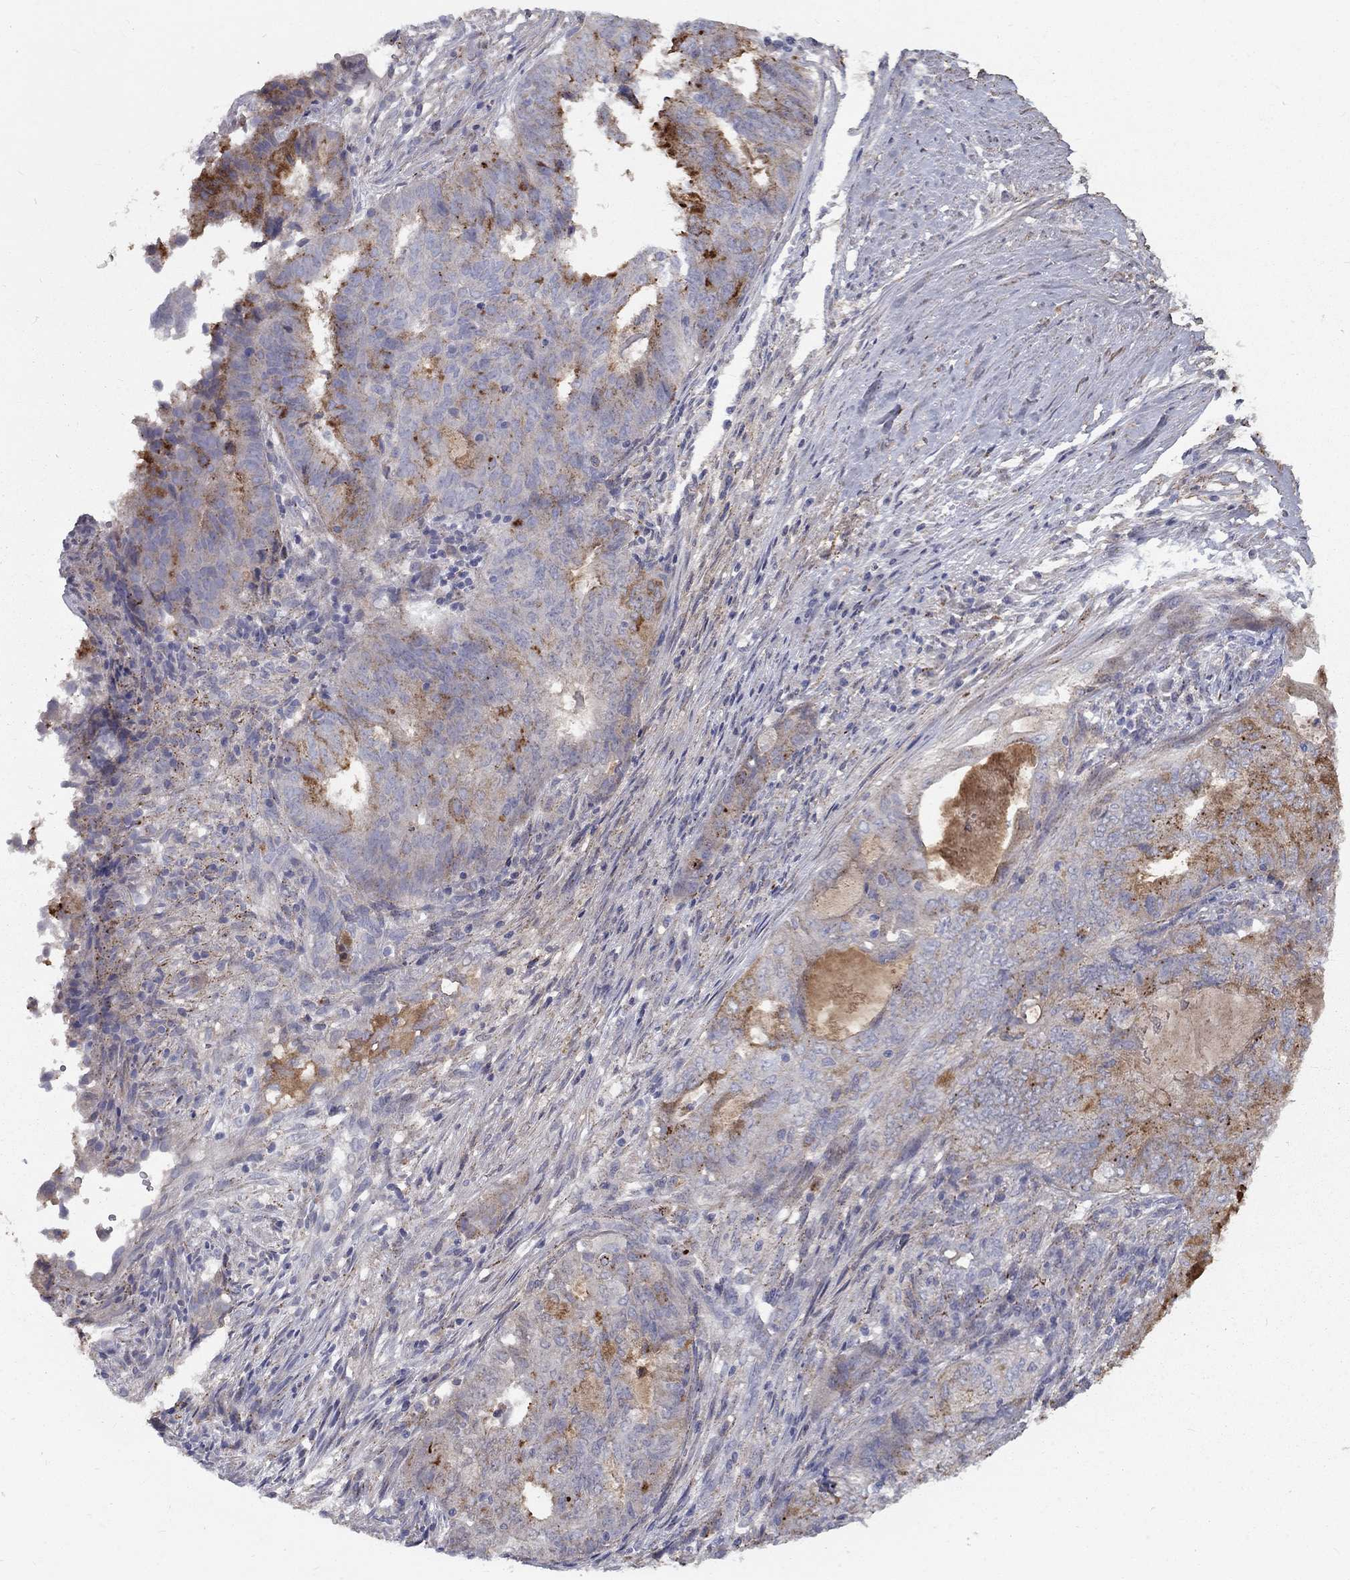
{"staining": {"intensity": "moderate", "quantity": "25%-75%", "location": "cytoplasmic/membranous"}, "tissue": "endometrial cancer", "cell_type": "Tumor cells", "image_type": "cancer", "snomed": [{"axis": "morphology", "description": "Adenocarcinoma, NOS"}, {"axis": "topography", "description": "Endometrium"}], "caption": "Endometrial adenocarcinoma stained with DAB (3,3'-diaminobenzidine) immunohistochemistry (IHC) exhibits medium levels of moderate cytoplasmic/membranous staining in about 25%-75% of tumor cells. Nuclei are stained in blue.", "gene": "EPDR1", "patient": {"sex": "female", "age": 62}}